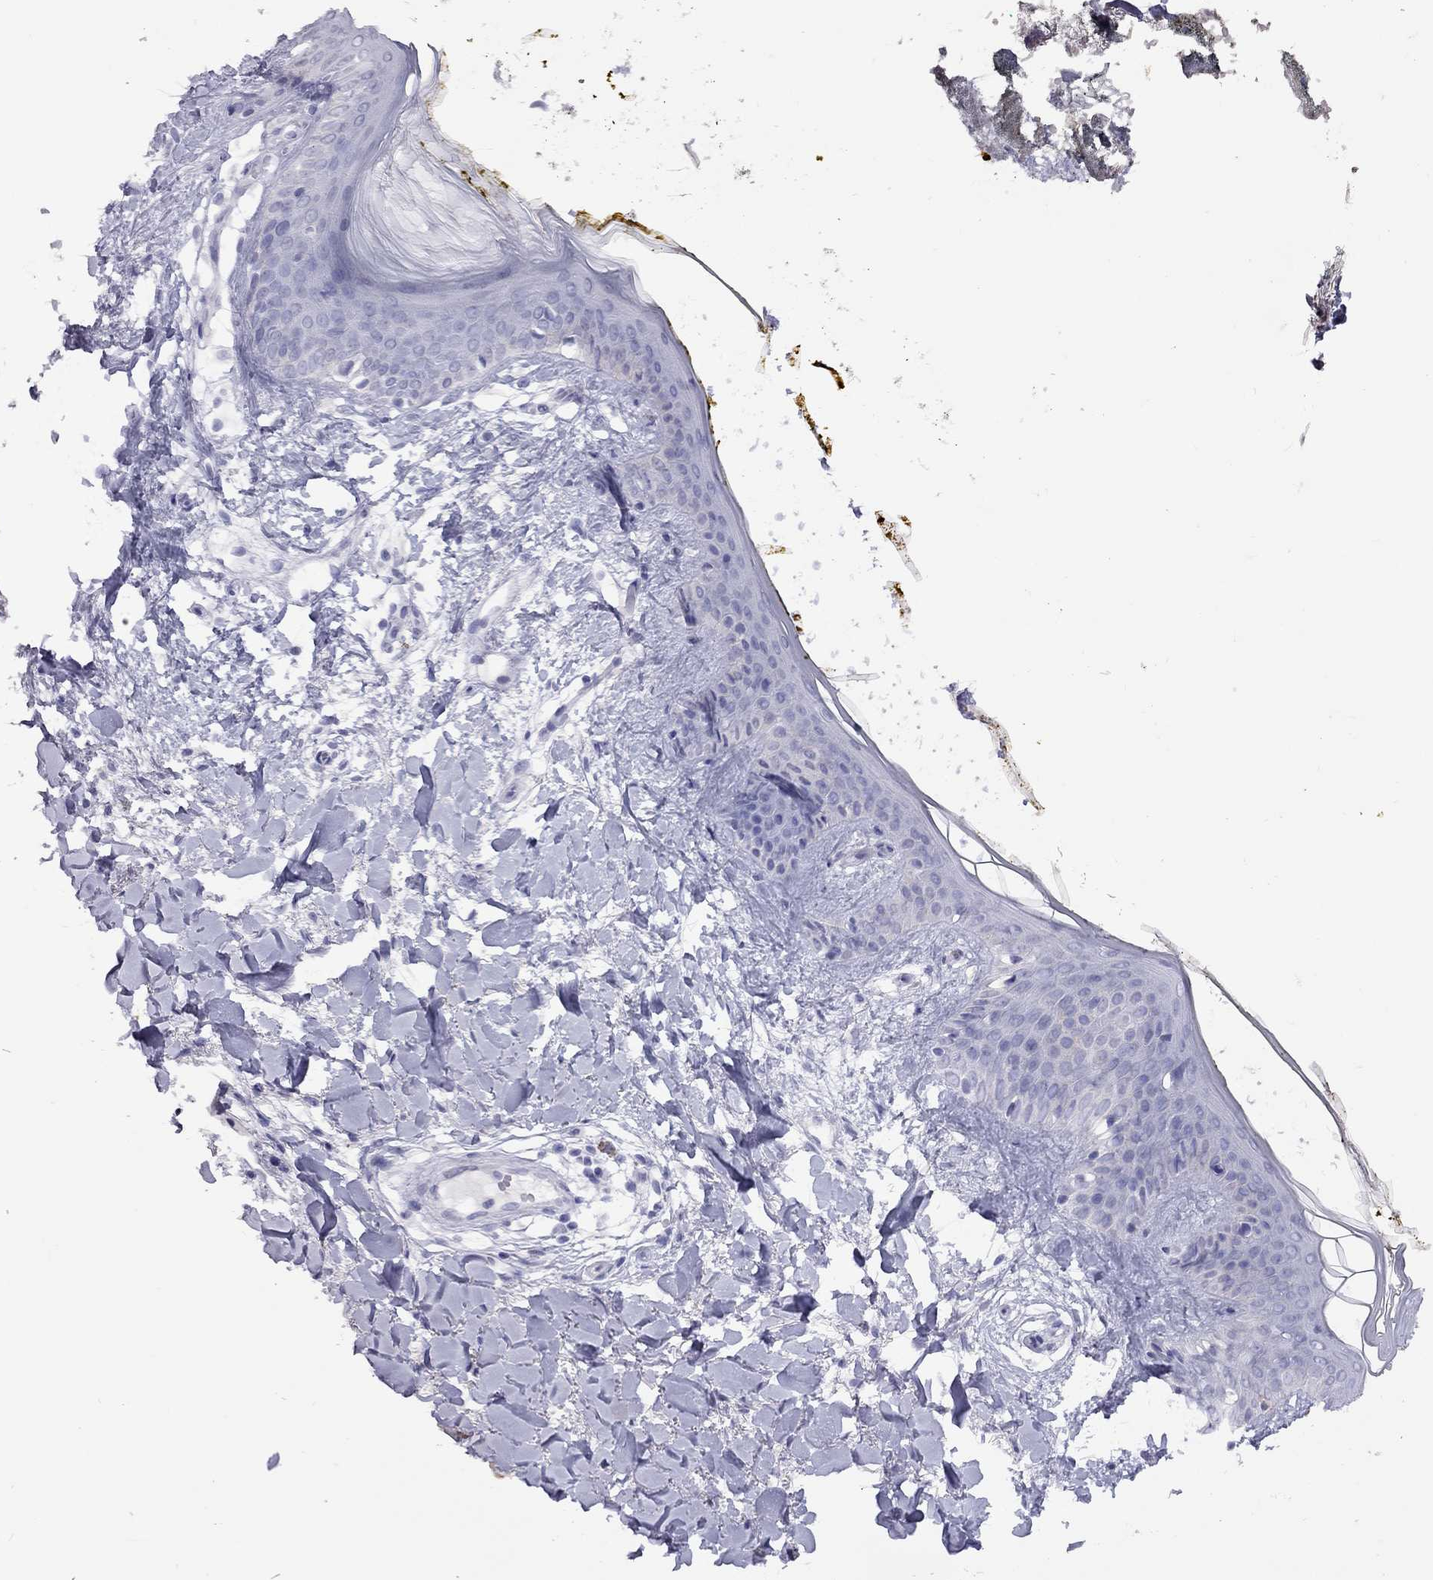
{"staining": {"intensity": "negative", "quantity": "none", "location": "none"}, "tissue": "skin", "cell_type": "Fibroblasts", "image_type": "normal", "snomed": [{"axis": "morphology", "description": "Normal tissue, NOS"}, {"axis": "topography", "description": "Skin"}], "caption": "Skin stained for a protein using immunohistochemistry displays no positivity fibroblasts.", "gene": "MUC16", "patient": {"sex": "female", "age": 34}}